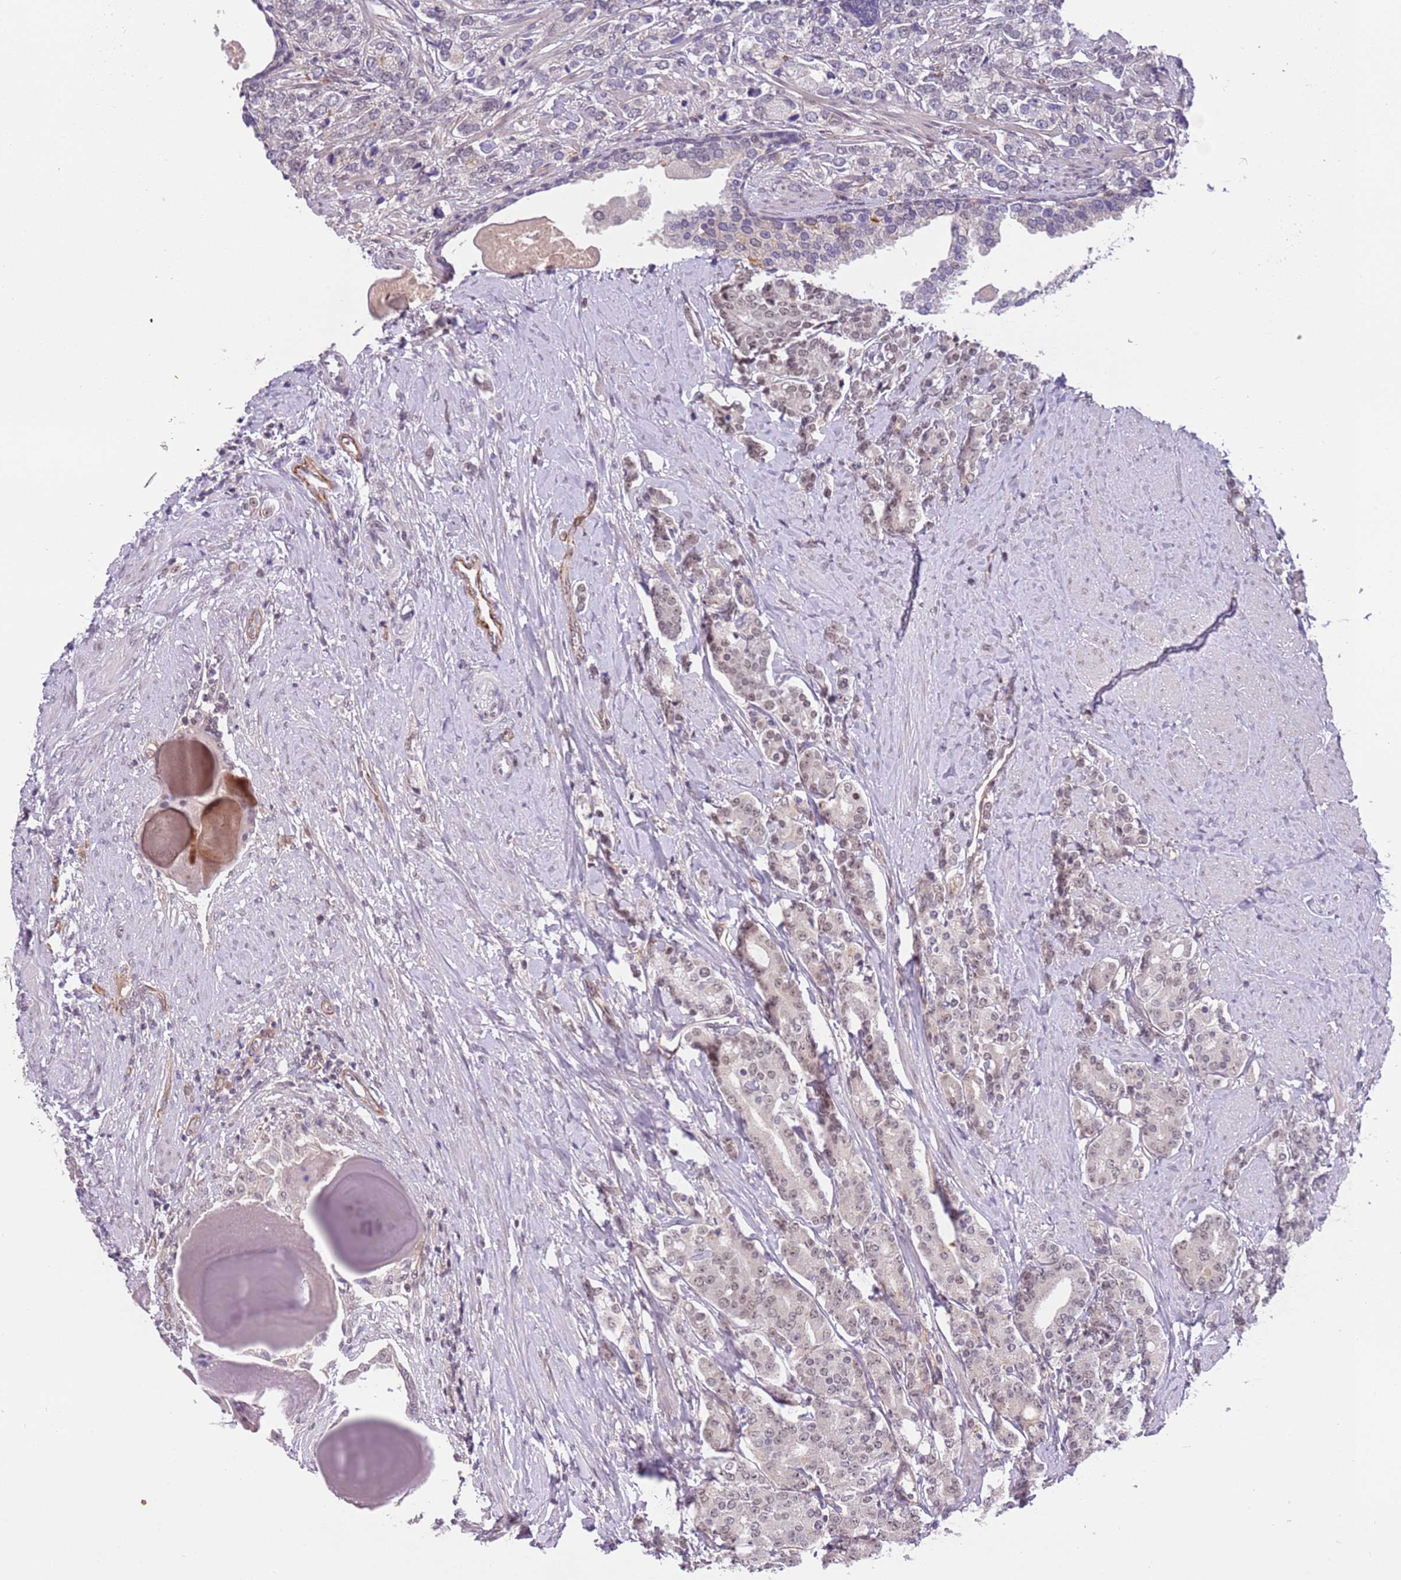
{"staining": {"intensity": "weak", "quantity": ">75%", "location": "nuclear"}, "tissue": "prostate cancer", "cell_type": "Tumor cells", "image_type": "cancer", "snomed": [{"axis": "morphology", "description": "Adenocarcinoma, High grade"}, {"axis": "topography", "description": "Prostate"}], "caption": "Tumor cells display low levels of weak nuclear positivity in approximately >75% of cells in human high-grade adenocarcinoma (prostate). (DAB (3,3'-diaminobenzidine) IHC with brightfield microscopy, high magnification).", "gene": "MAGEF1", "patient": {"sex": "male", "age": 62}}